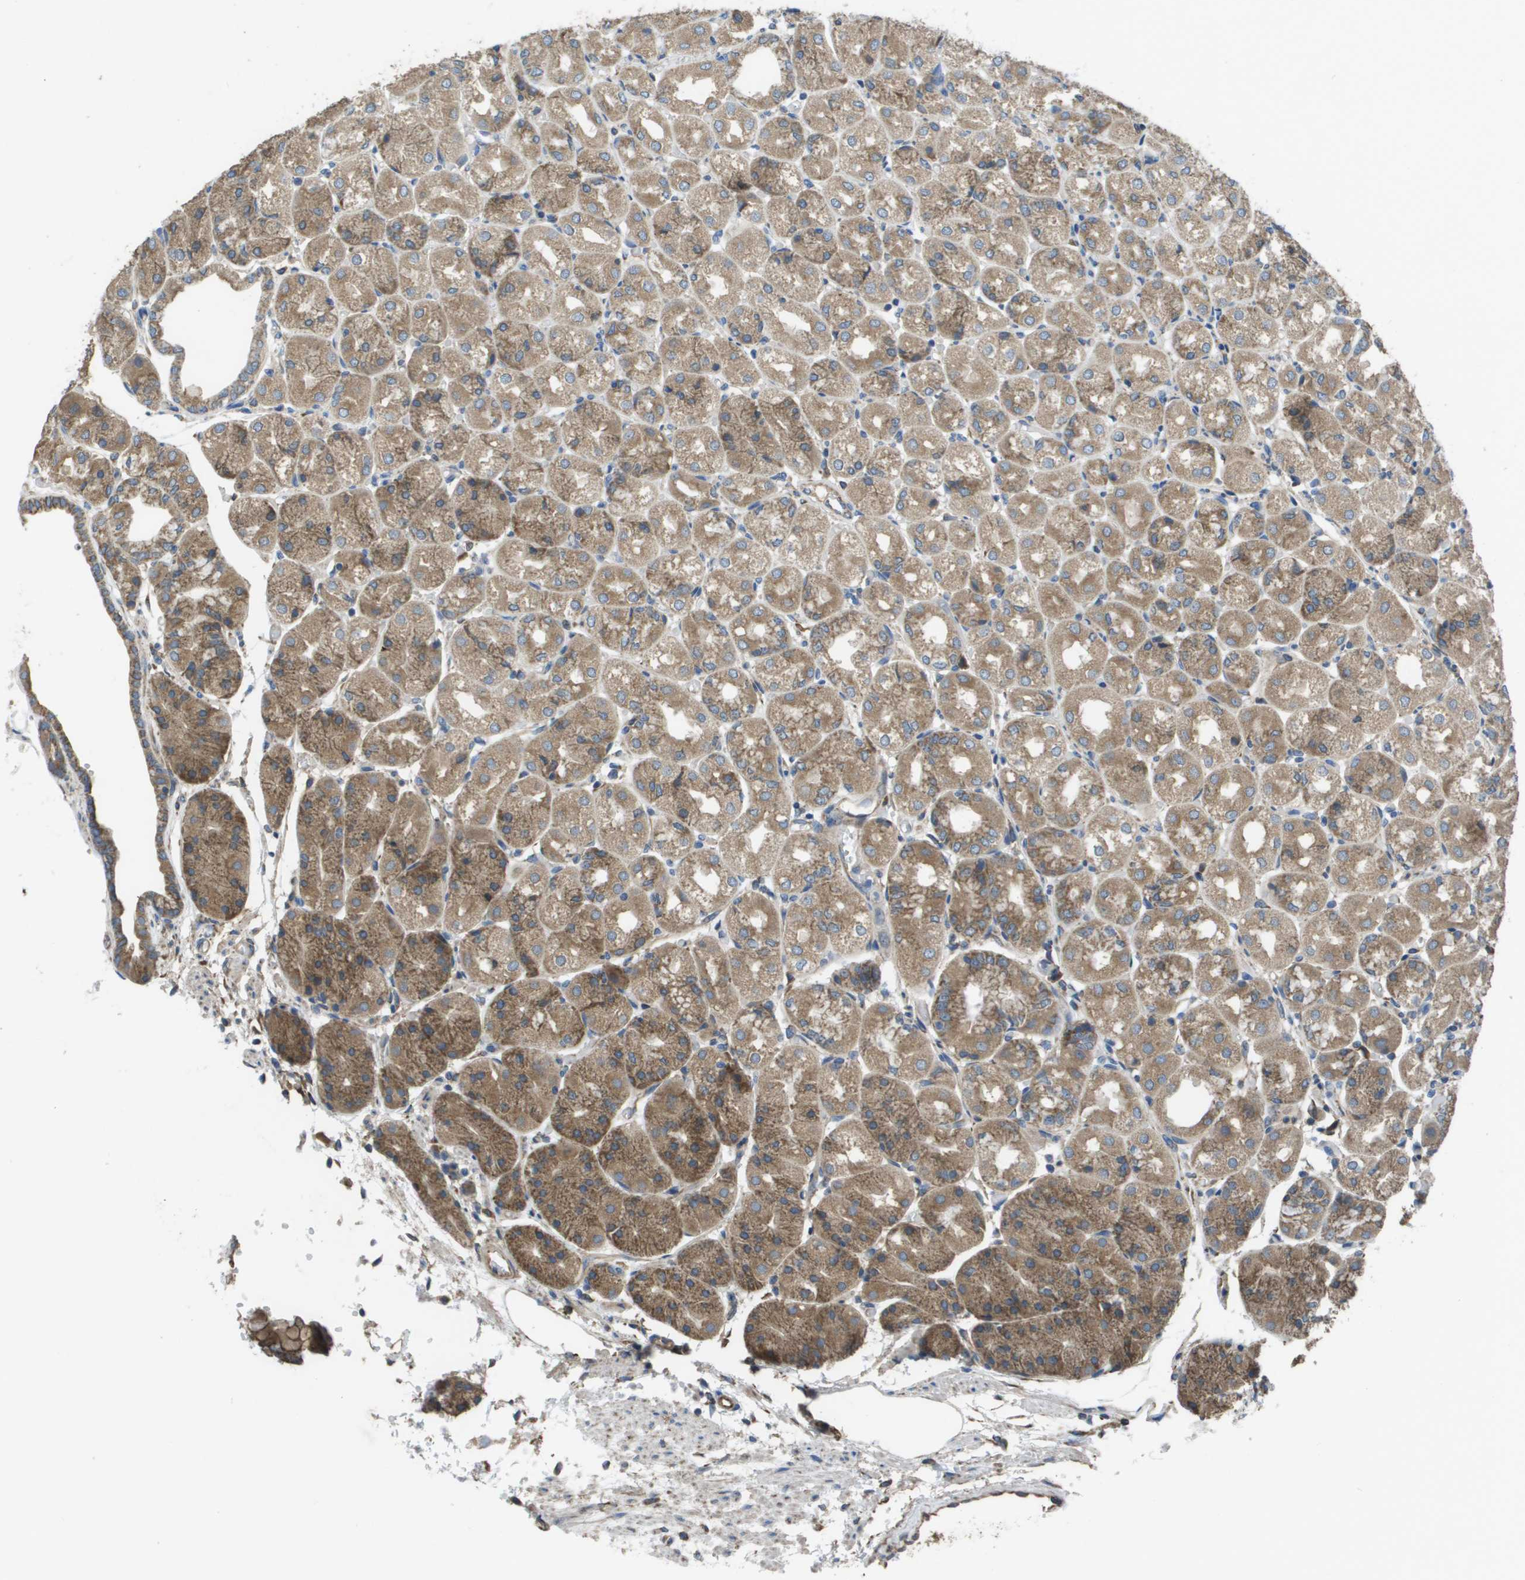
{"staining": {"intensity": "strong", "quantity": "25%-75%", "location": "cytoplasmic/membranous"}, "tissue": "stomach", "cell_type": "Glandular cells", "image_type": "normal", "snomed": [{"axis": "morphology", "description": "Normal tissue, NOS"}, {"axis": "topography", "description": "Stomach, upper"}], "caption": "Normal stomach displays strong cytoplasmic/membranous staining in approximately 25%-75% of glandular cells, visualized by immunohistochemistry.", "gene": "CLCN2", "patient": {"sex": "male", "age": 72}}